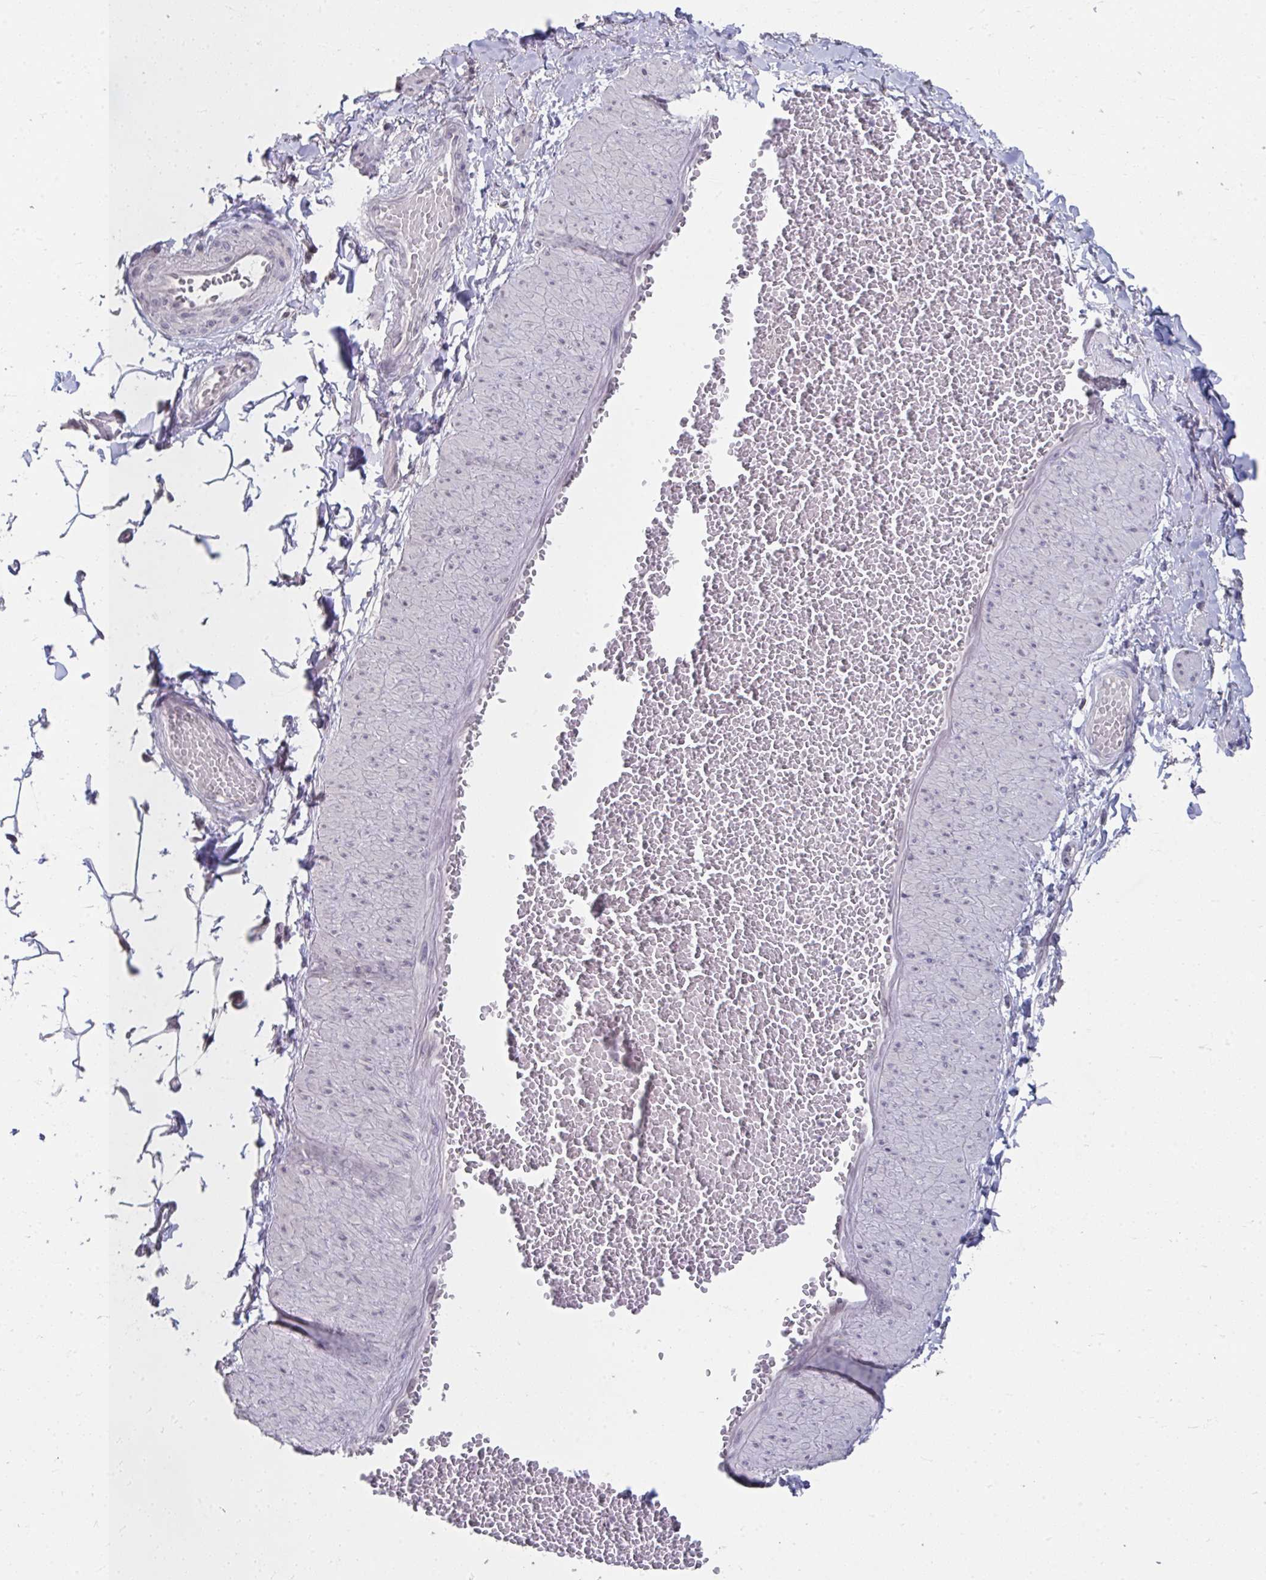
{"staining": {"intensity": "negative", "quantity": "none", "location": "none"}, "tissue": "adipose tissue", "cell_type": "Adipocytes", "image_type": "normal", "snomed": [{"axis": "morphology", "description": "Normal tissue, NOS"}, {"axis": "topography", "description": "Epididymis"}, {"axis": "topography", "description": "Peripheral nerve tissue"}], "caption": "A high-resolution histopathology image shows immunohistochemistry staining of unremarkable adipose tissue, which reveals no significant expression in adipocytes.", "gene": "NUP133", "patient": {"sex": "male", "age": 32}}